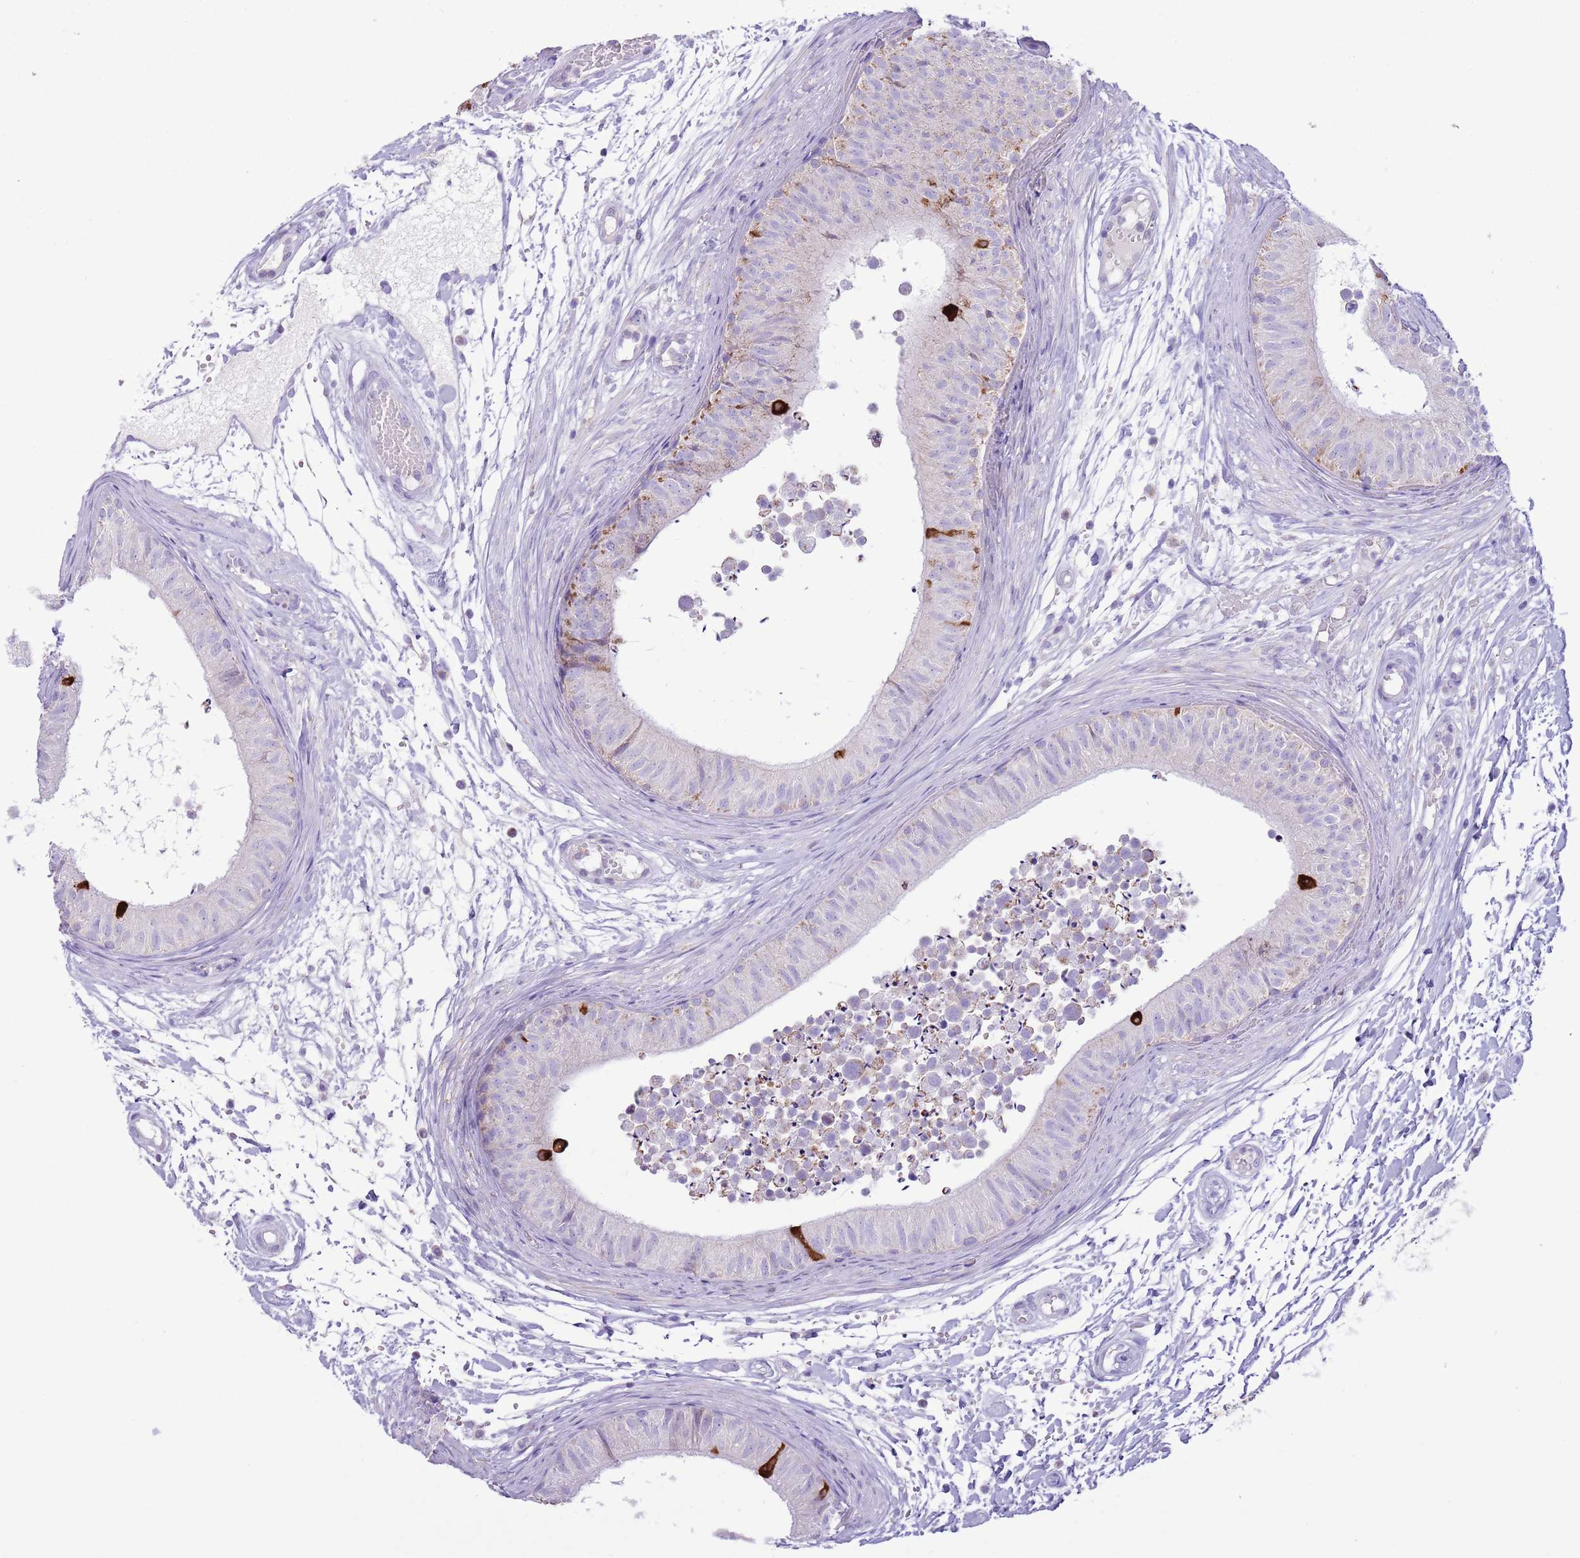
{"staining": {"intensity": "strong", "quantity": "<25%", "location": "cytoplasmic/membranous"}, "tissue": "epididymis", "cell_type": "Glandular cells", "image_type": "normal", "snomed": [{"axis": "morphology", "description": "Normal tissue, NOS"}, {"axis": "topography", "description": "Epididymis"}], "caption": "Unremarkable epididymis demonstrates strong cytoplasmic/membranous expression in about <25% of glandular cells, visualized by immunohistochemistry. The staining was performed using DAB to visualize the protein expression in brown, while the nuclei were stained in blue with hematoxylin (Magnification: 20x).", "gene": "ATP6V1B1", "patient": {"sex": "male", "age": 15}}